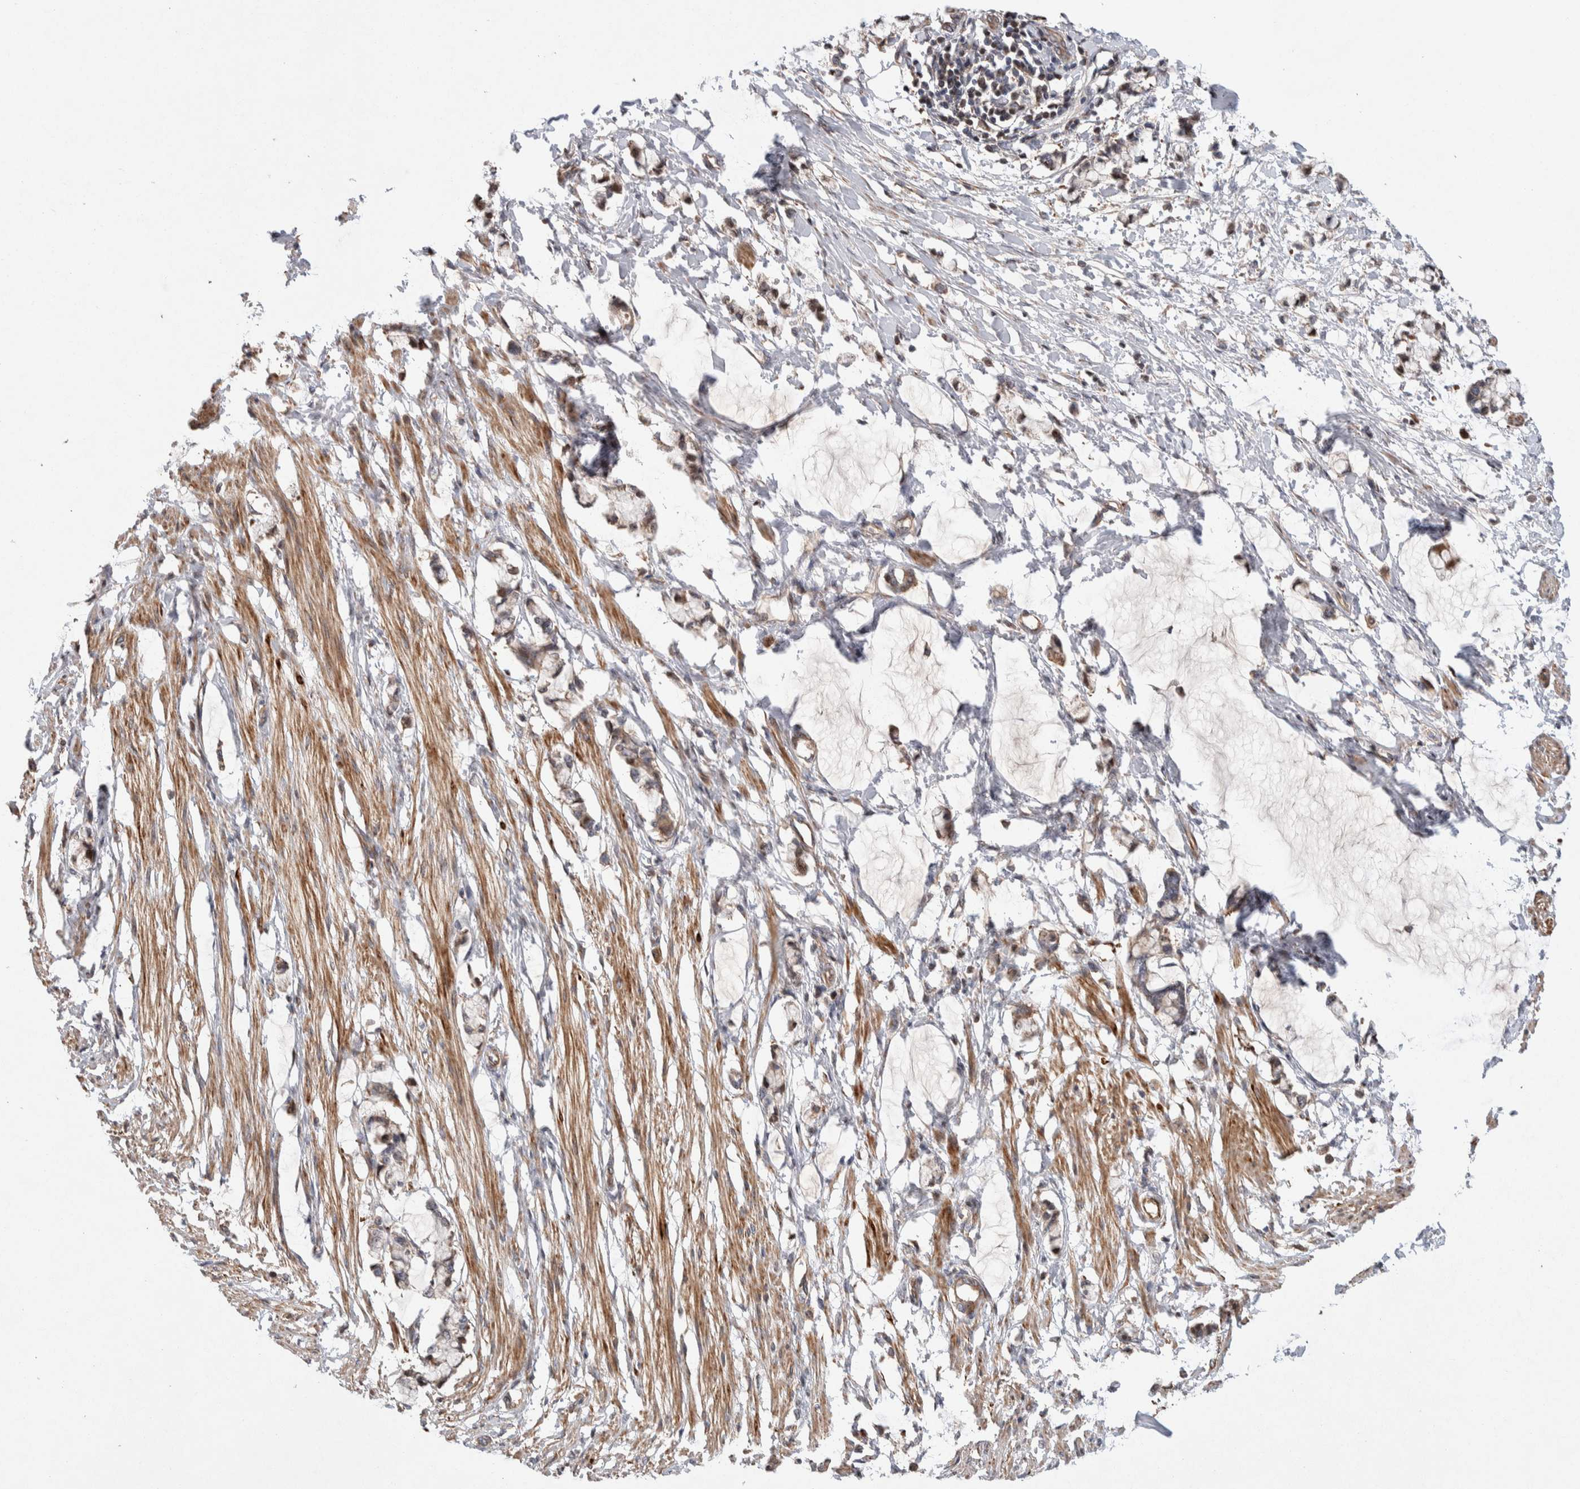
{"staining": {"intensity": "moderate", "quantity": ">75%", "location": "cytoplasmic/membranous"}, "tissue": "smooth muscle", "cell_type": "Smooth muscle cells", "image_type": "normal", "snomed": [{"axis": "morphology", "description": "Normal tissue, NOS"}, {"axis": "morphology", "description": "Adenocarcinoma, NOS"}, {"axis": "topography", "description": "Smooth muscle"}, {"axis": "topography", "description": "Colon"}], "caption": "Smooth muscle was stained to show a protein in brown. There is medium levels of moderate cytoplasmic/membranous expression in about >75% of smooth muscle cells. Using DAB (brown) and hematoxylin (blue) stains, captured at high magnification using brightfield microscopy.", "gene": "LZTS1", "patient": {"sex": "male", "age": 14}}